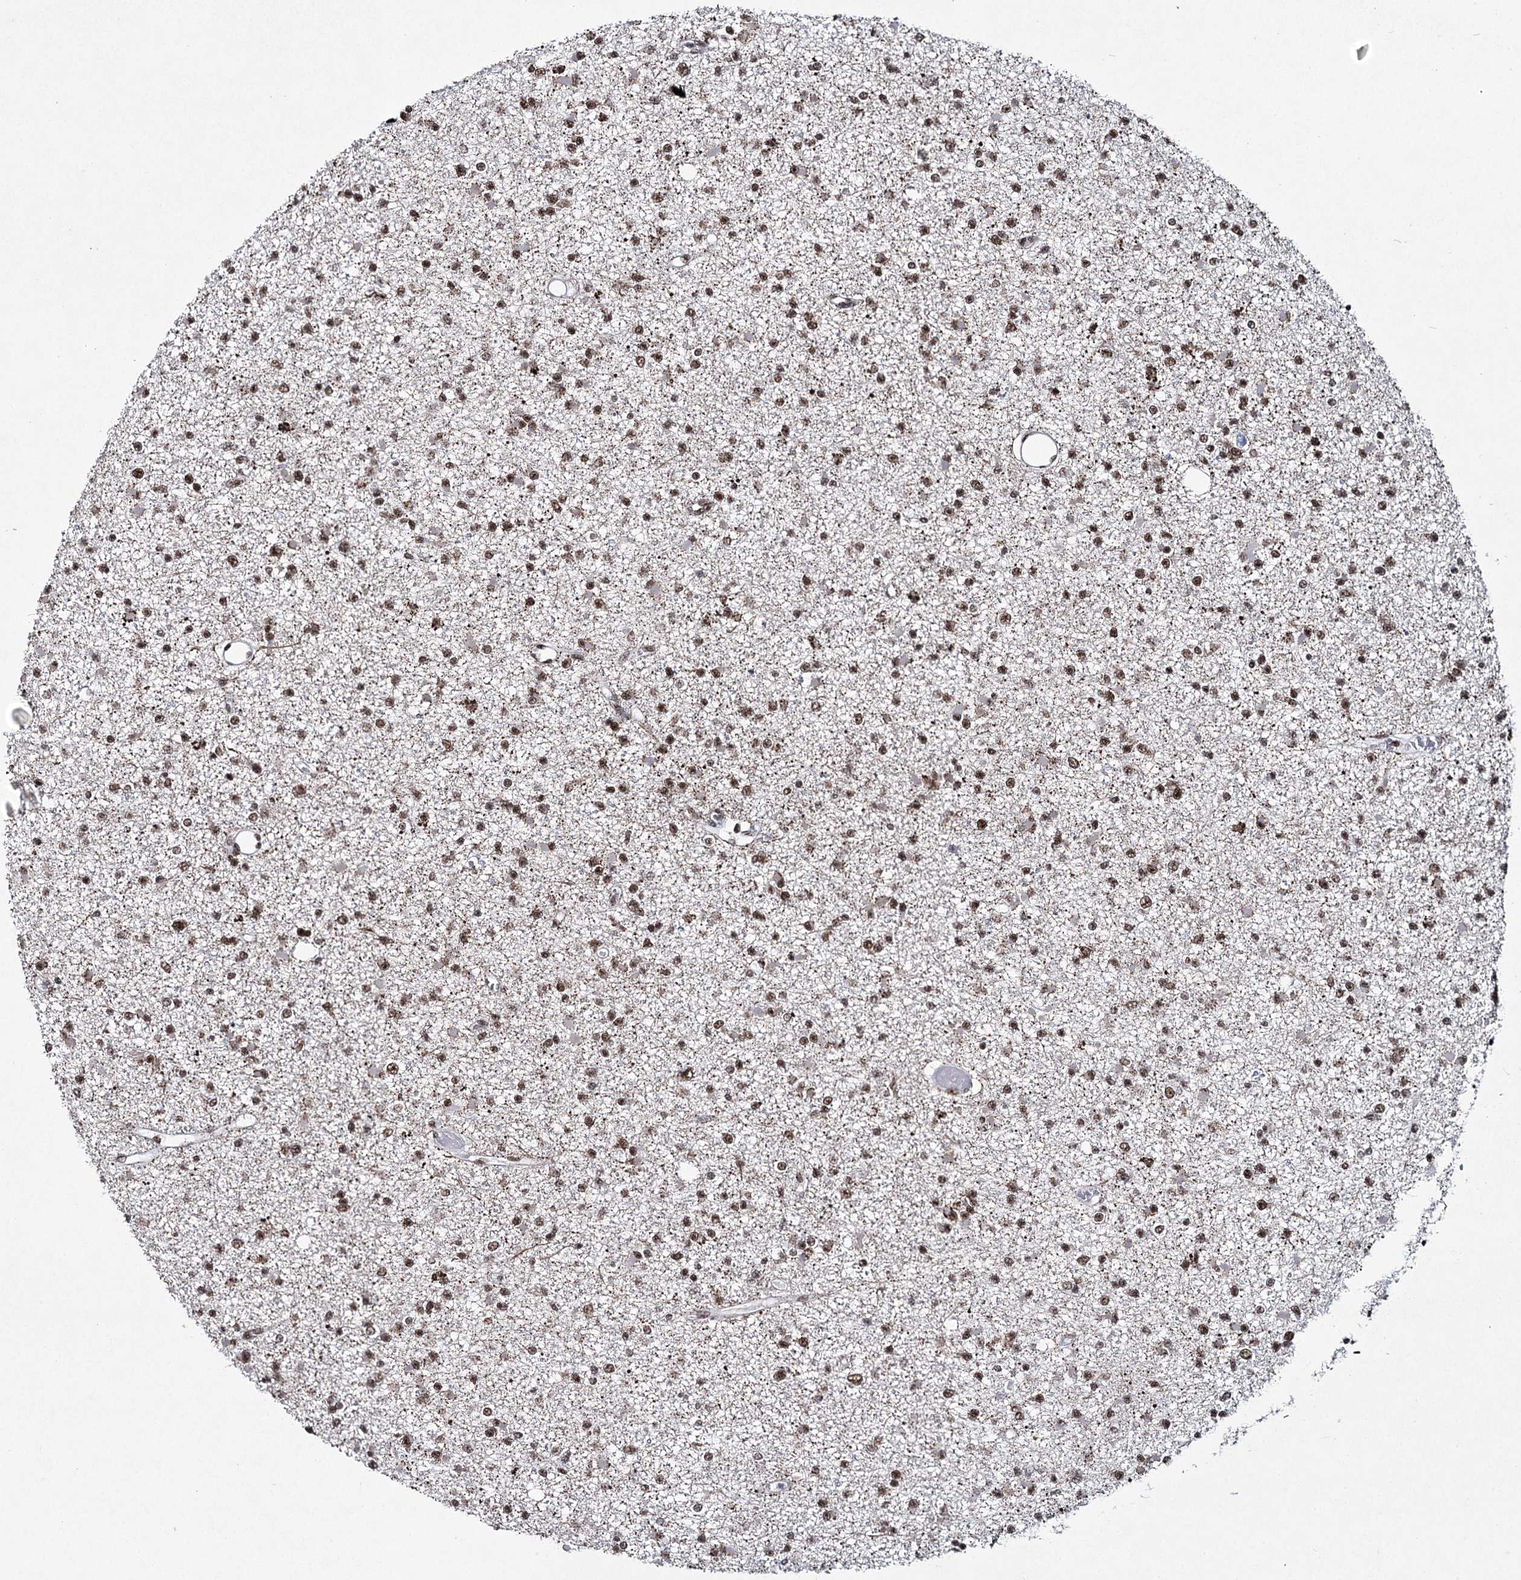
{"staining": {"intensity": "moderate", "quantity": ">75%", "location": "nuclear"}, "tissue": "glioma", "cell_type": "Tumor cells", "image_type": "cancer", "snomed": [{"axis": "morphology", "description": "Glioma, malignant, Low grade"}, {"axis": "topography", "description": "Brain"}], "caption": "Protein expression analysis of human malignant glioma (low-grade) reveals moderate nuclear positivity in approximately >75% of tumor cells. The staining was performed using DAB (3,3'-diaminobenzidine) to visualize the protein expression in brown, while the nuclei were stained in blue with hematoxylin (Magnification: 20x).", "gene": "SCAF8", "patient": {"sex": "female", "age": 22}}